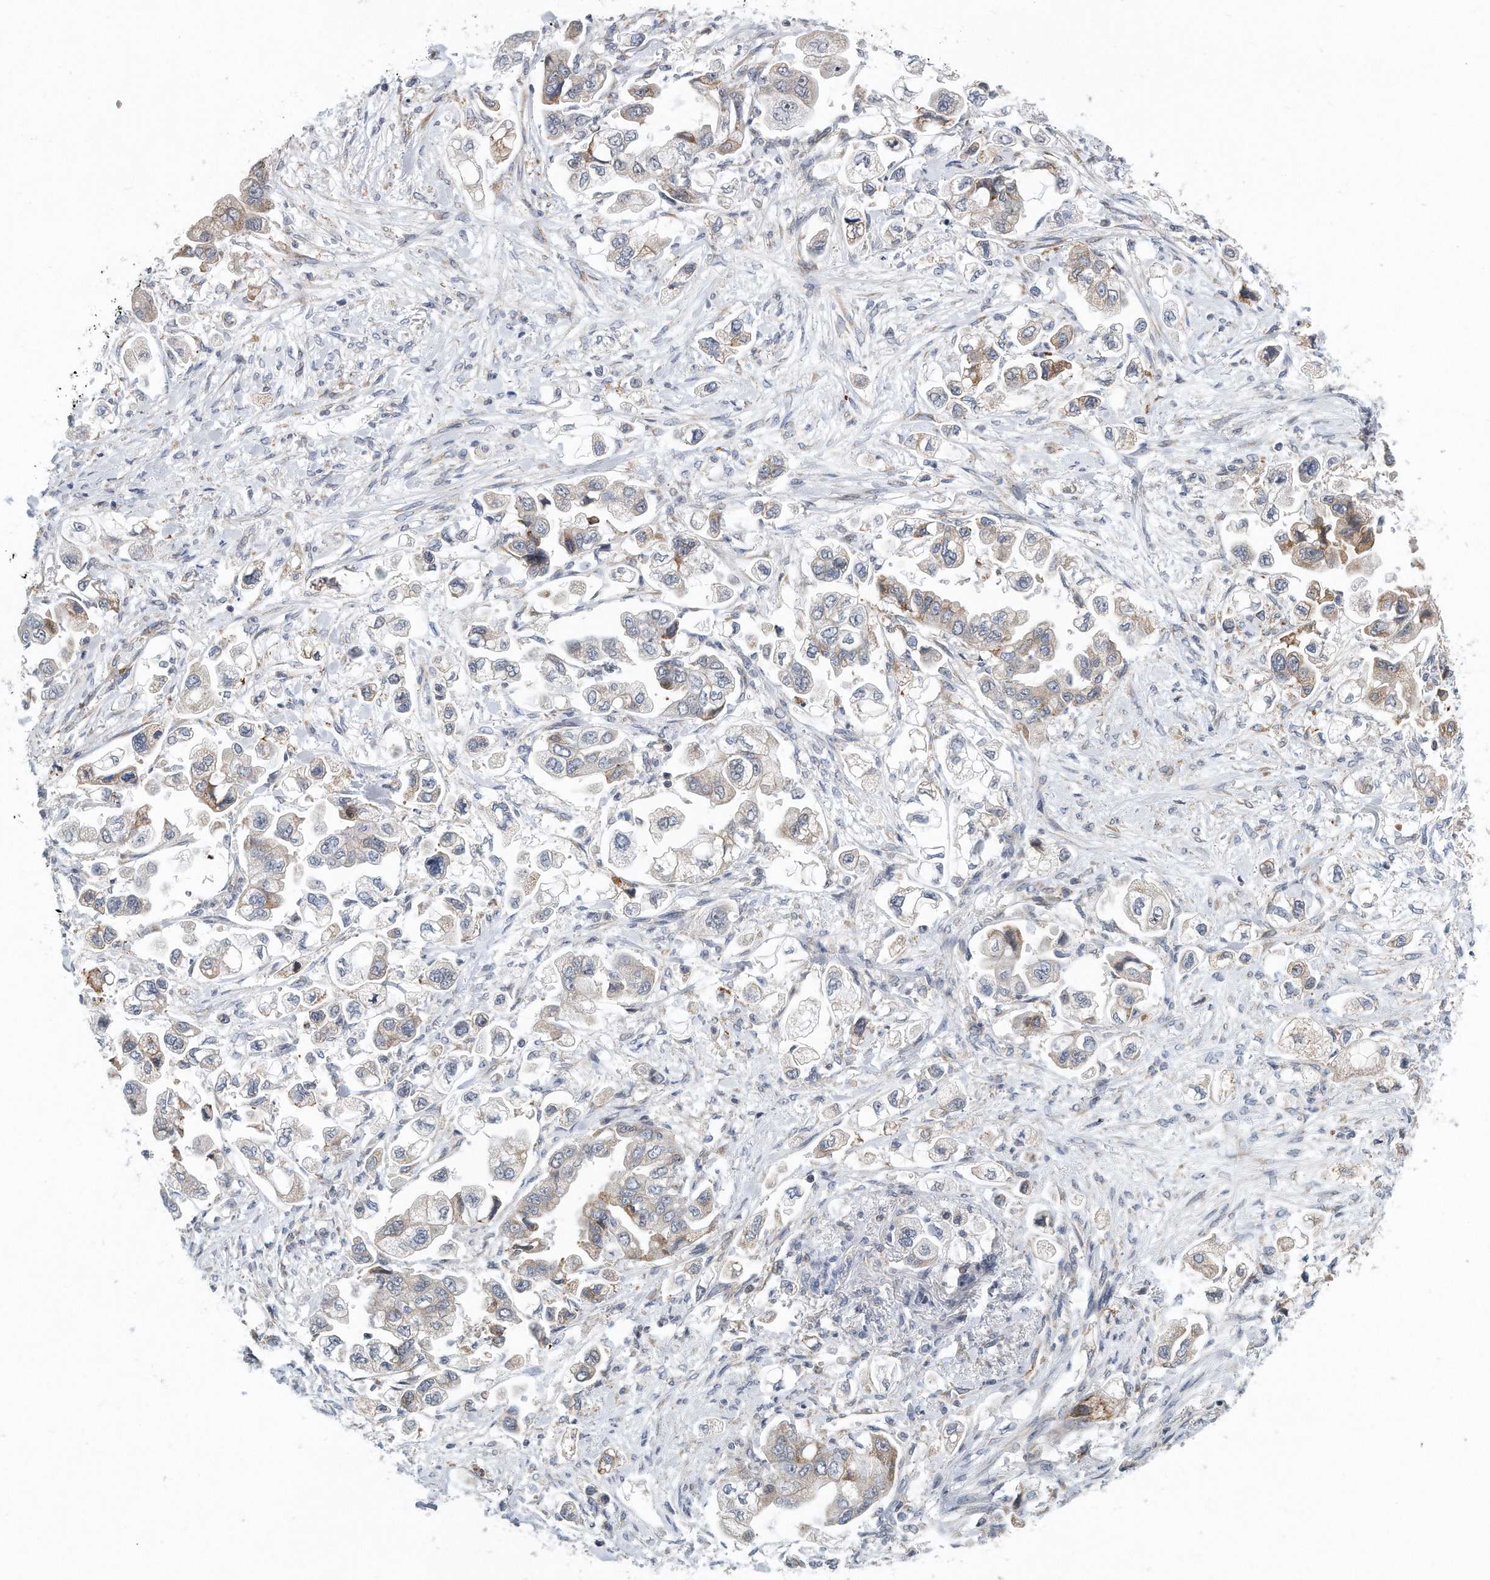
{"staining": {"intensity": "moderate", "quantity": "<25%", "location": "cytoplasmic/membranous"}, "tissue": "stomach cancer", "cell_type": "Tumor cells", "image_type": "cancer", "snomed": [{"axis": "morphology", "description": "Adenocarcinoma, NOS"}, {"axis": "topography", "description": "Stomach"}], "caption": "An immunohistochemistry (IHC) image of tumor tissue is shown. Protein staining in brown highlights moderate cytoplasmic/membranous positivity in stomach cancer within tumor cells.", "gene": "VLDLR", "patient": {"sex": "male", "age": 62}}